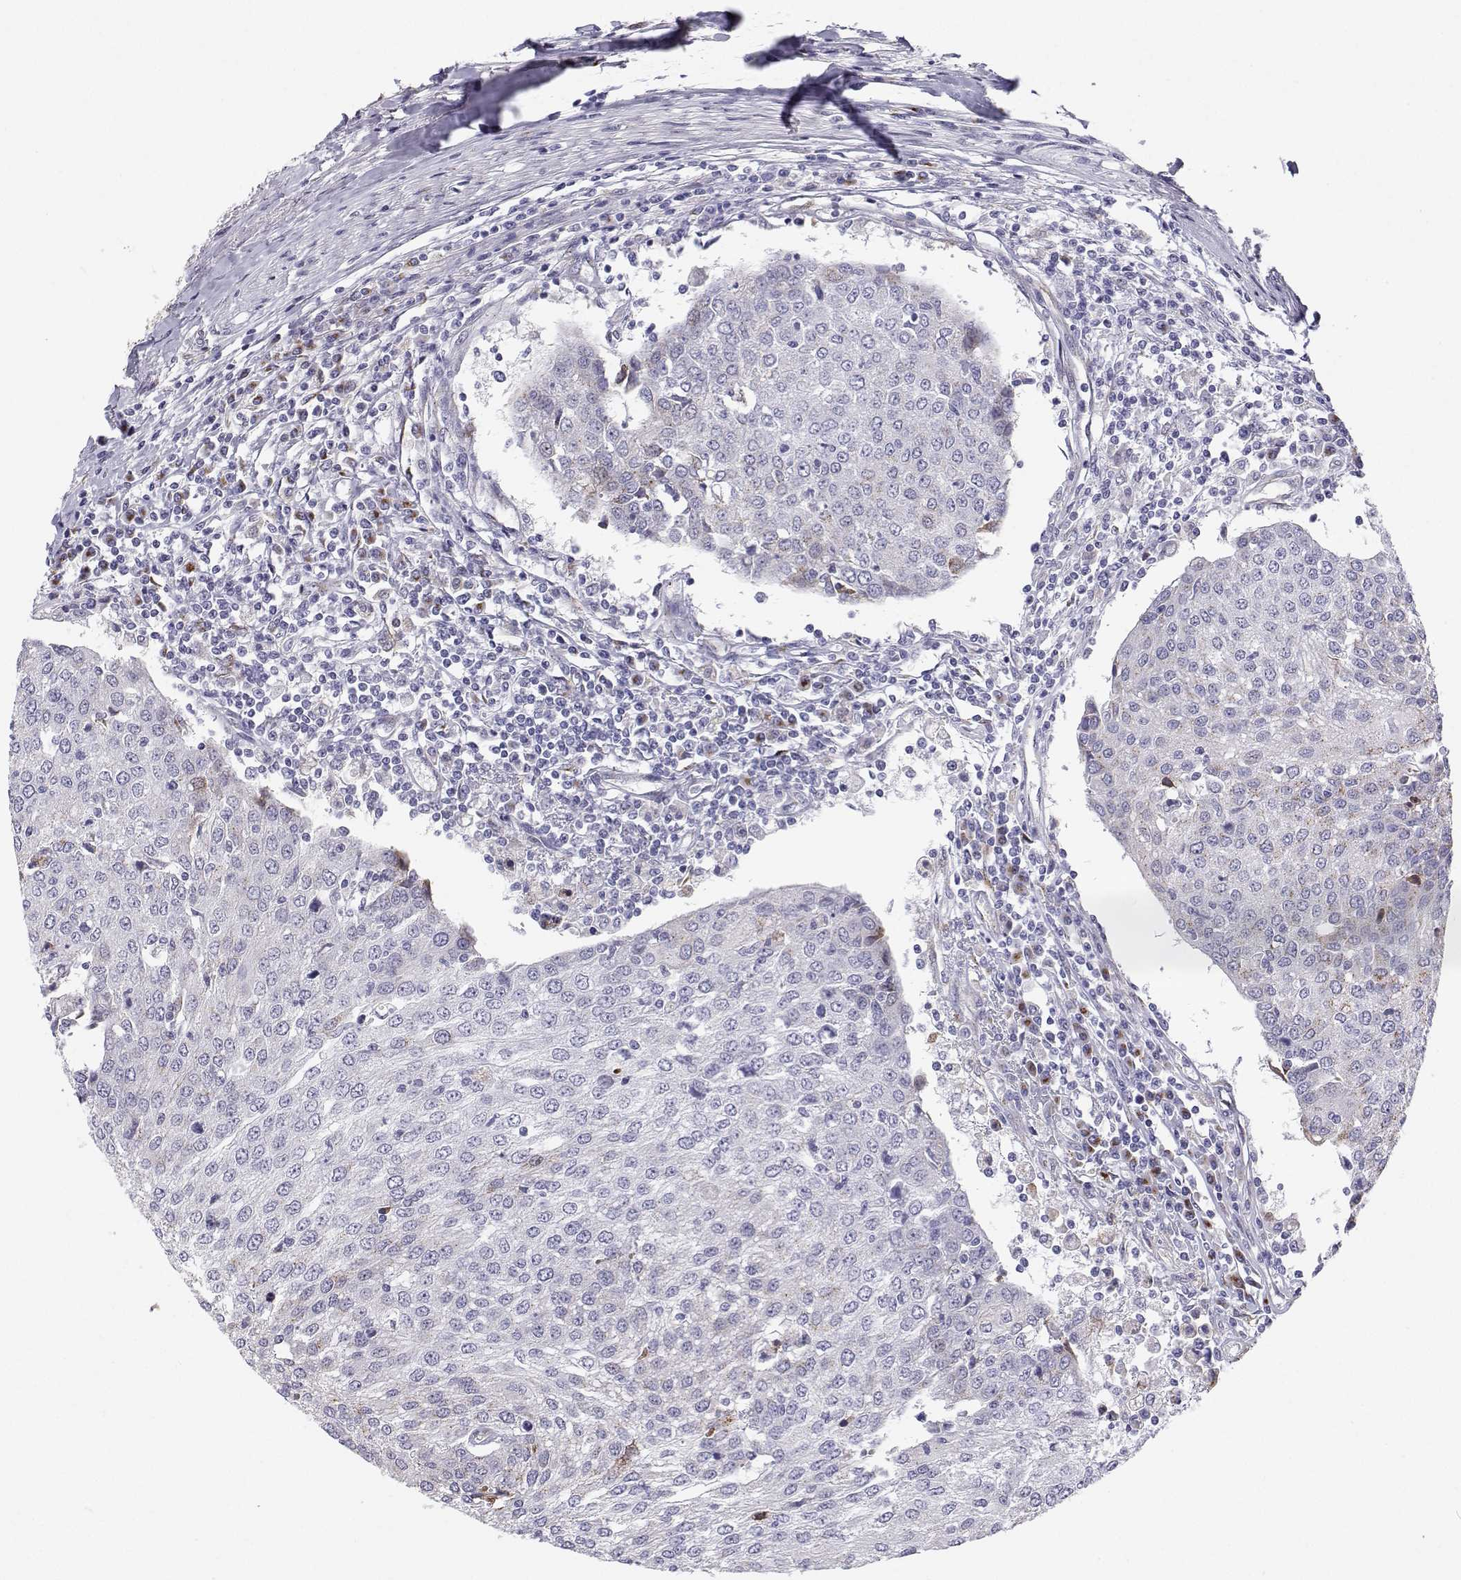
{"staining": {"intensity": "negative", "quantity": "none", "location": "none"}, "tissue": "urothelial cancer", "cell_type": "Tumor cells", "image_type": "cancer", "snomed": [{"axis": "morphology", "description": "Urothelial carcinoma, High grade"}, {"axis": "topography", "description": "Urinary bladder"}], "caption": "Tumor cells are negative for brown protein staining in urothelial carcinoma (high-grade).", "gene": "STARD13", "patient": {"sex": "female", "age": 85}}